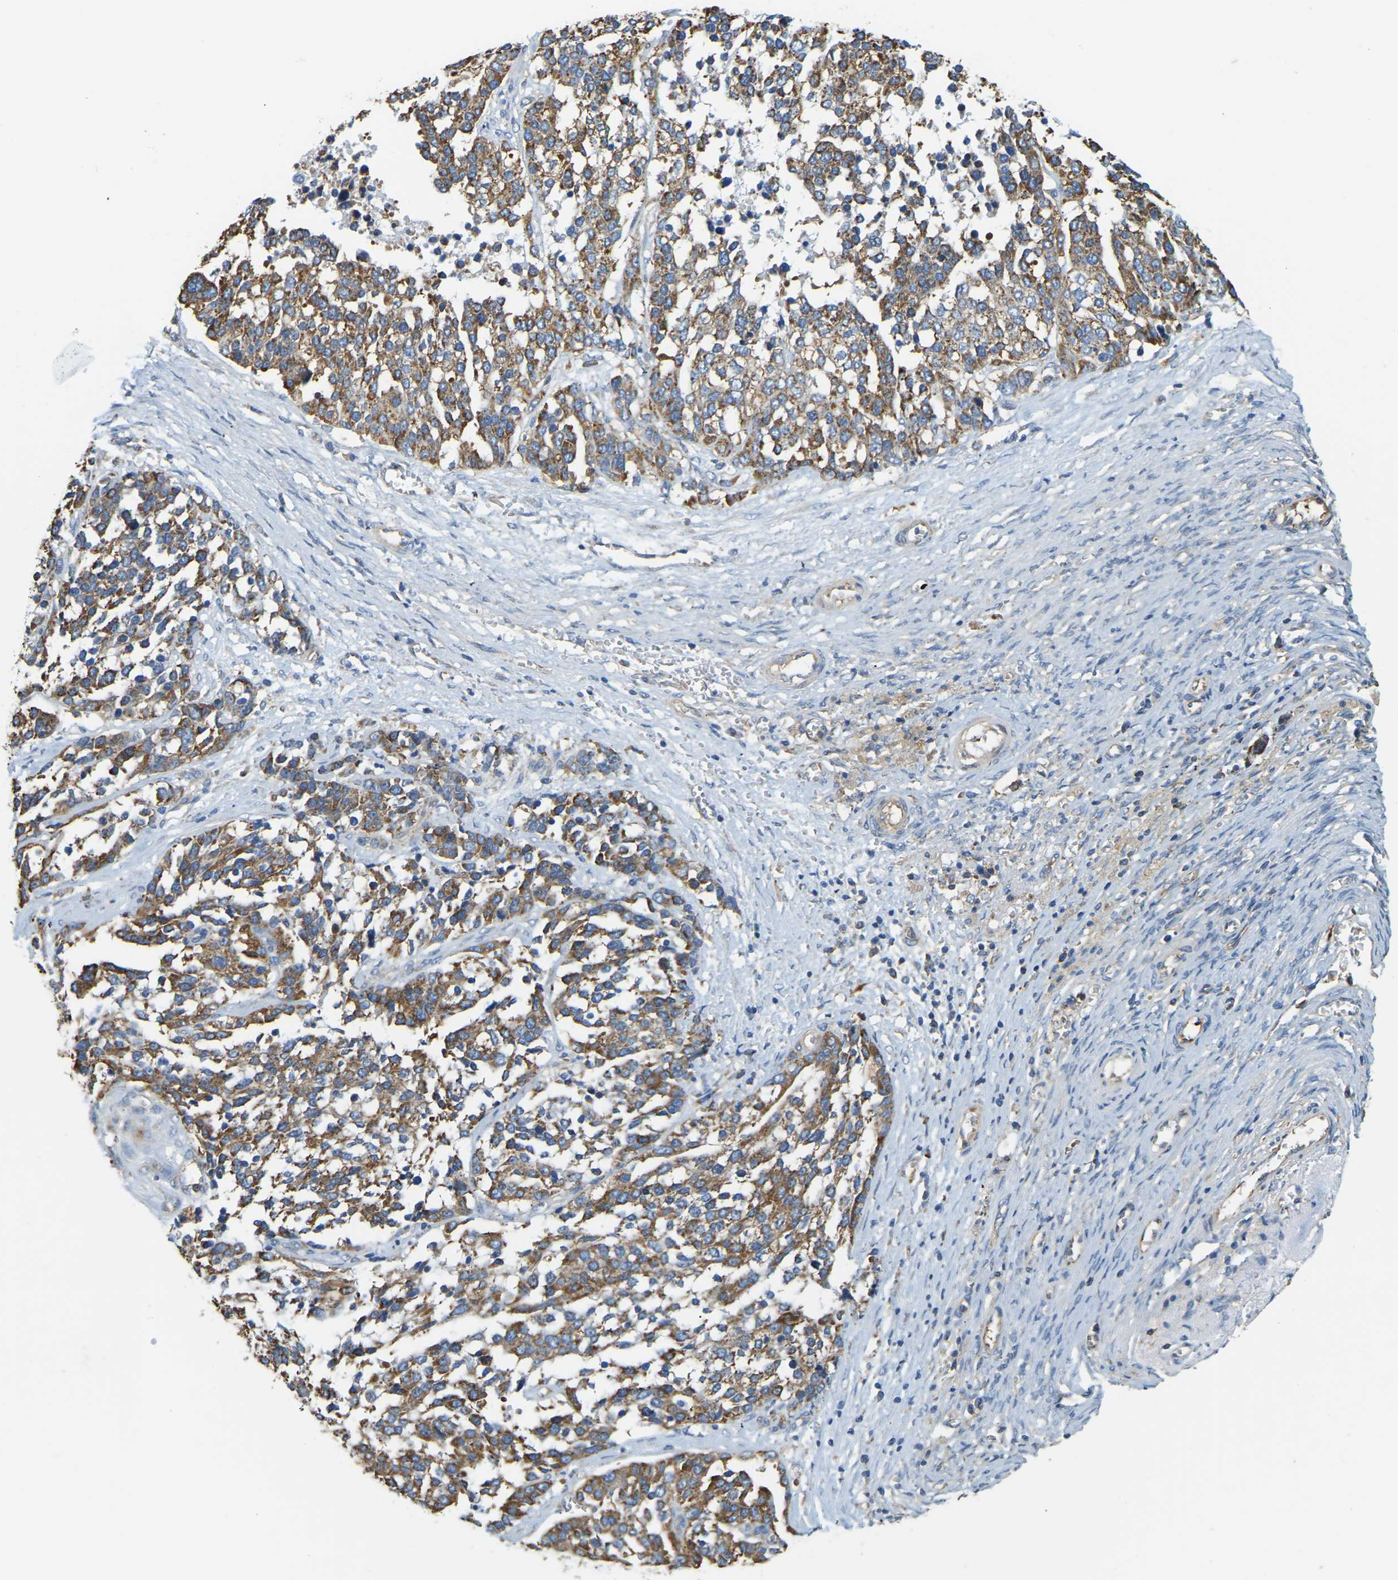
{"staining": {"intensity": "moderate", "quantity": ">75%", "location": "cytoplasmic/membranous"}, "tissue": "ovarian cancer", "cell_type": "Tumor cells", "image_type": "cancer", "snomed": [{"axis": "morphology", "description": "Cystadenocarcinoma, serous, NOS"}, {"axis": "topography", "description": "Ovary"}], "caption": "DAB immunohistochemical staining of human serous cystadenocarcinoma (ovarian) demonstrates moderate cytoplasmic/membranous protein positivity in approximately >75% of tumor cells. The protein is shown in brown color, while the nuclei are stained blue.", "gene": "AHNAK", "patient": {"sex": "female", "age": 44}}